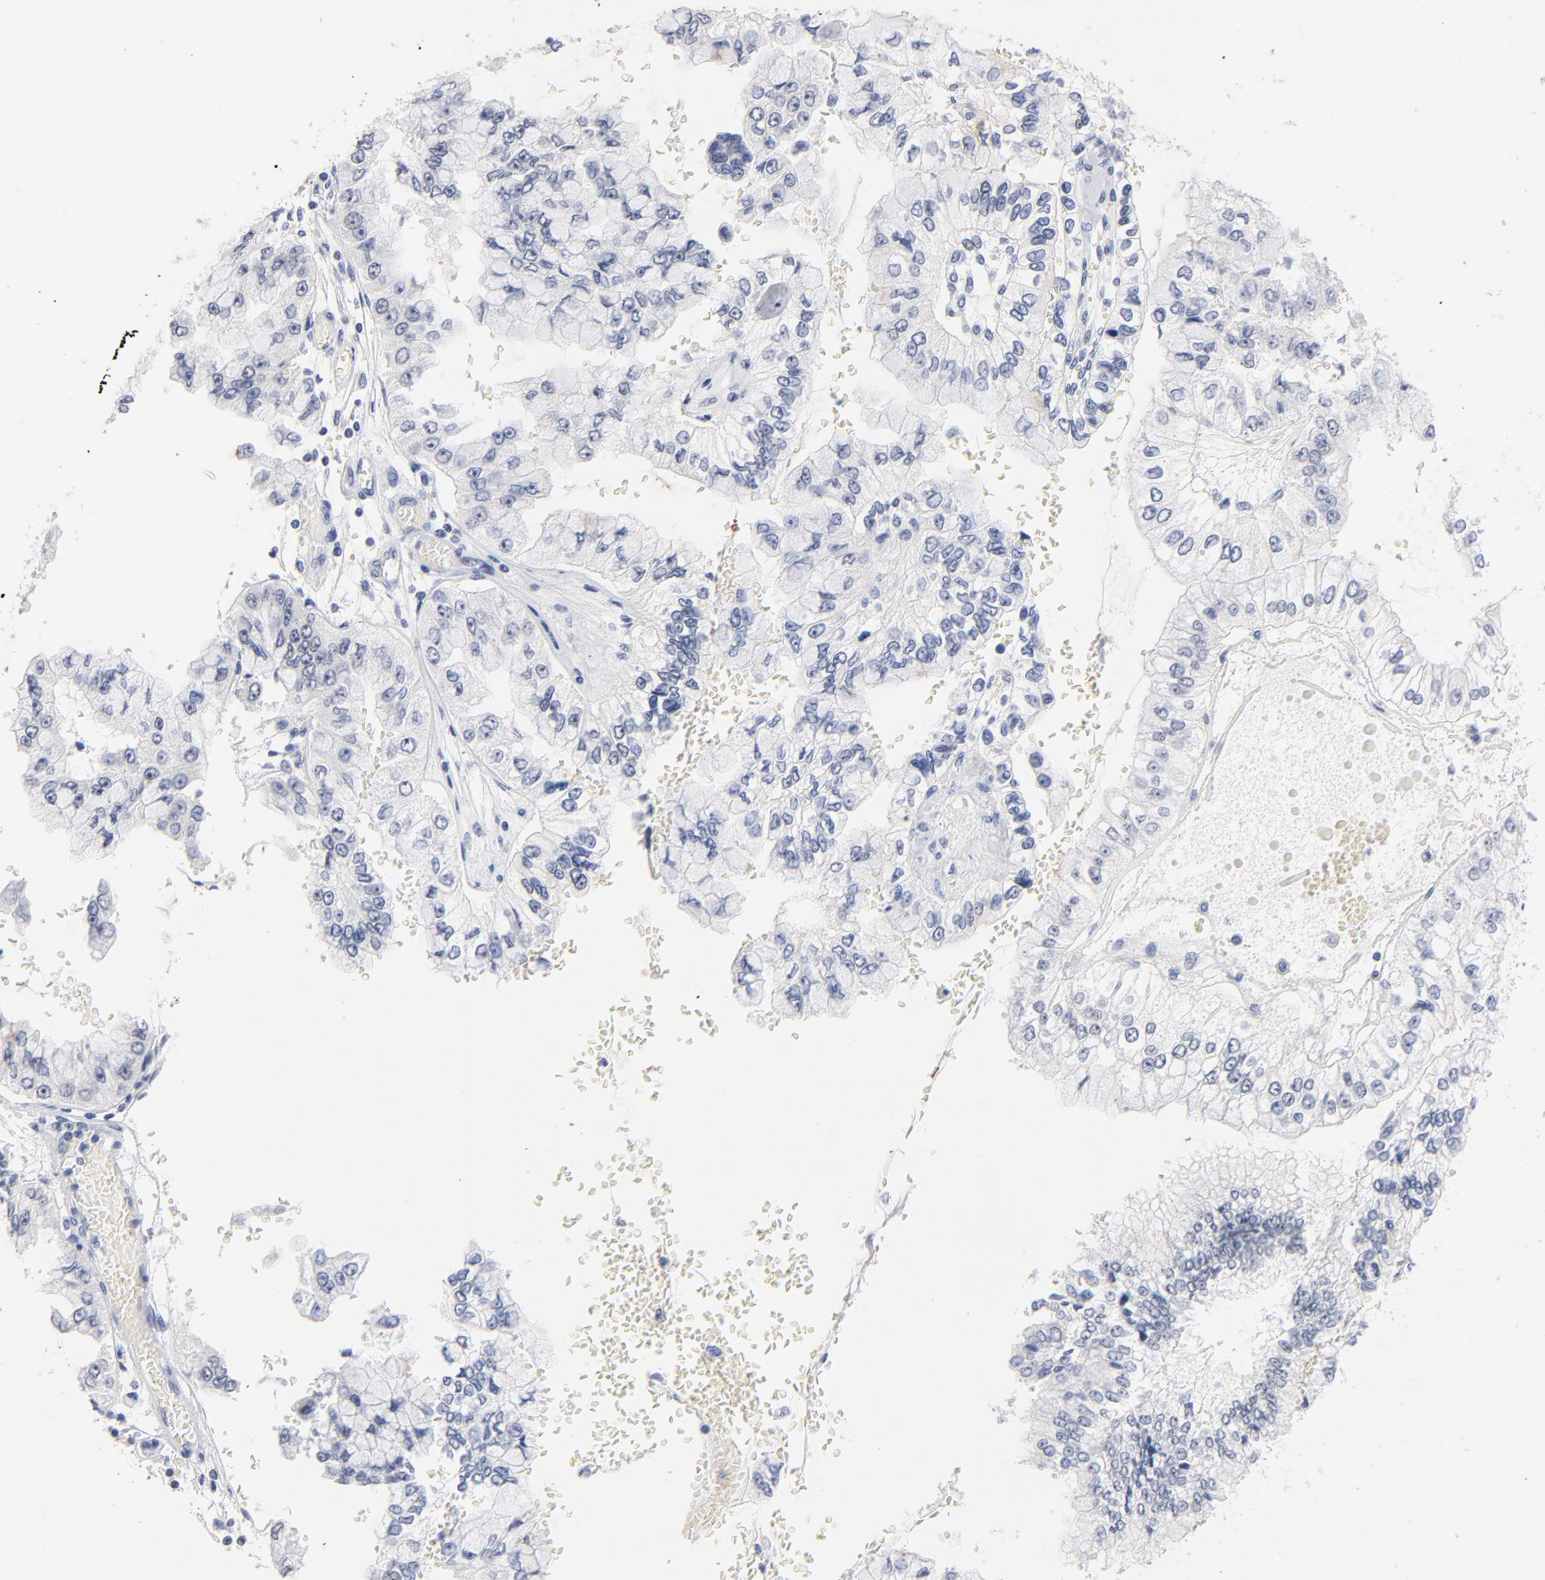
{"staining": {"intensity": "negative", "quantity": "none", "location": "none"}, "tissue": "liver cancer", "cell_type": "Tumor cells", "image_type": "cancer", "snomed": [{"axis": "morphology", "description": "Cholangiocarcinoma"}, {"axis": "topography", "description": "Liver"}], "caption": "Image shows no significant protein staining in tumor cells of cholangiocarcinoma (liver).", "gene": "ORC2", "patient": {"sex": "female", "age": 79}}